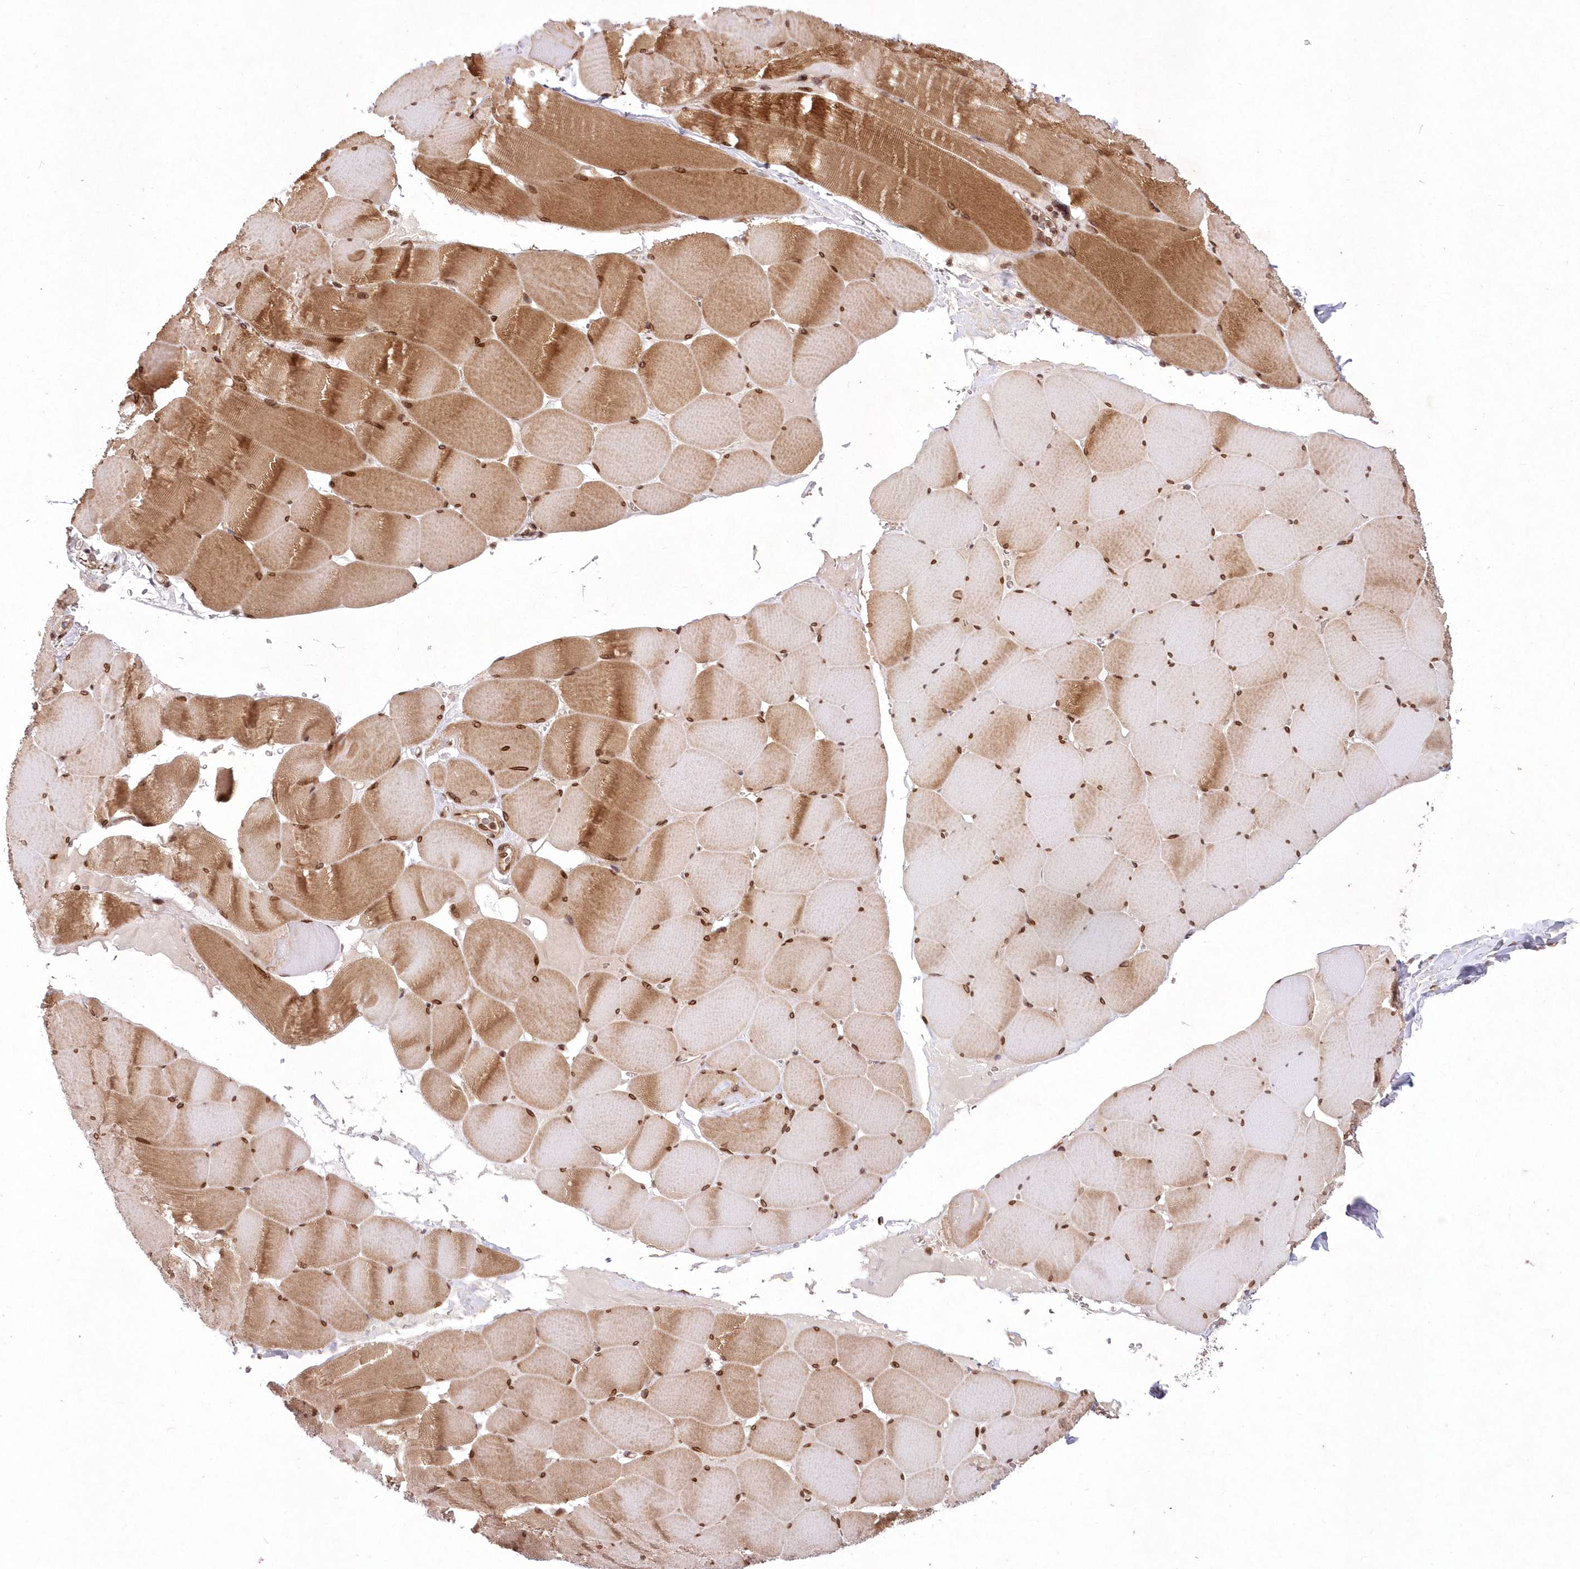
{"staining": {"intensity": "moderate", "quantity": ">75%", "location": "cytoplasmic/membranous,nuclear"}, "tissue": "skeletal muscle", "cell_type": "Myocytes", "image_type": "normal", "snomed": [{"axis": "morphology", "description": "Normal tissue, NOS"}, {"axis": "topography", "description": "Skeletal muscle"}], "caption": "Immunohistochemical staining of unremarkable skeletal muscle demonstrates moderate cytoplasmic/membranous,nuclear protein staining in approximately >75% of myocytes.", "gene": "DNAJC27", "patient": {"sex": "male", "age": 62}}